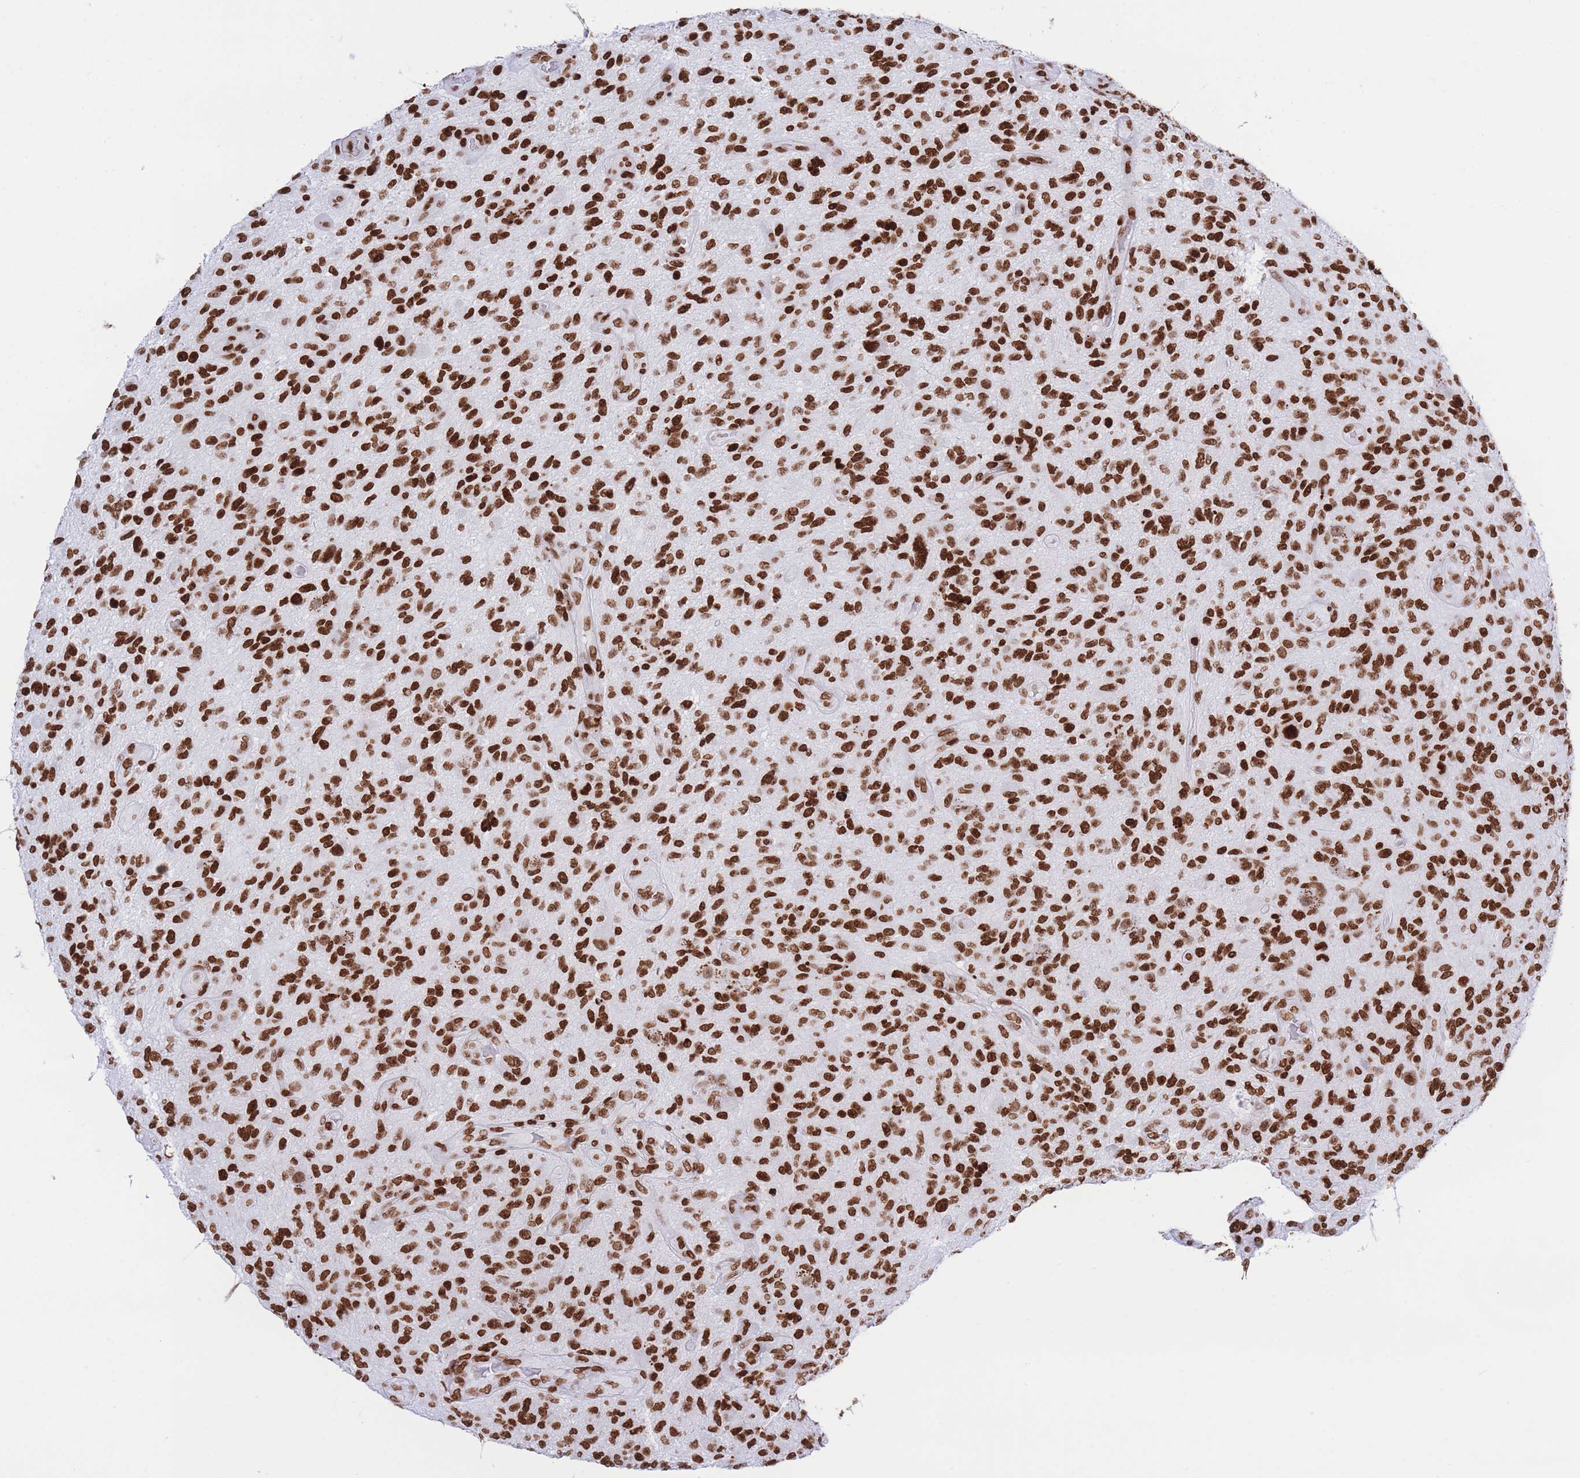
{"staining": {"intensity": "strong", "quantity": ">75%", "location": "nuclear"}, "tissue": "glioma", "cell_type": "Tumor cells", "image_type": "cancer", "snomed": [{"axis": "morphology", "description": "Glioma, malignant, High grade"}, {"axis": "topography", "description": "Brain"}], "caption": "There is high levels of strong nuclear staining in tumor cells of high-grade glioma (malignant), as demonstrated by immunohistochemical staining (brown color).", "gene": "H2BC11", "patient": {"sex": "male", "age": 47}}